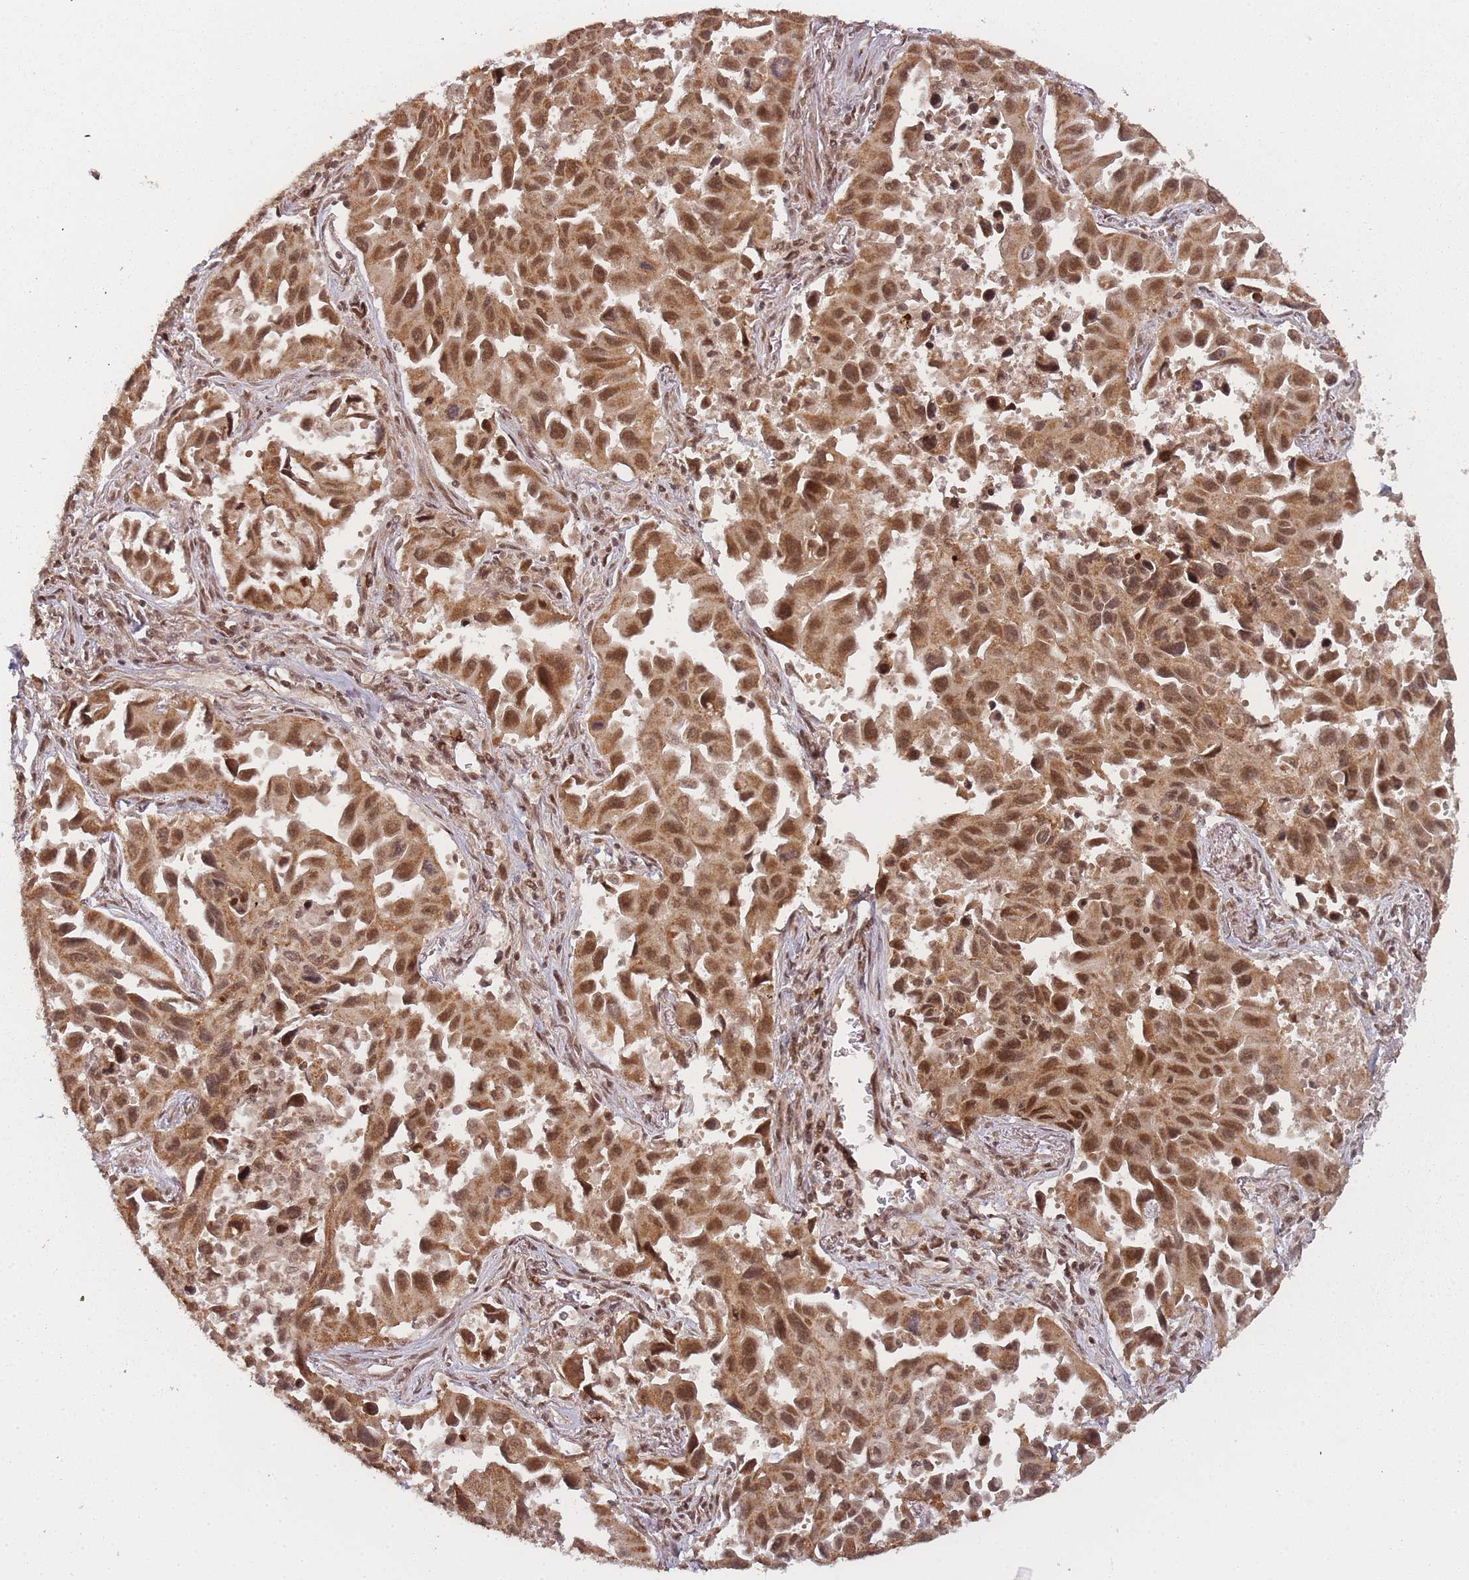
{"staining": {"intensity": "strong", "quantity": ">75%", "location": "cytoplasmic/membranous,nuclear"}, "tissue": "lung cancer", "cell_type": "Tumor cells", "image_type": "cancer", "snomed": [{"axis": "morphology", "description": "Adenocarcinoma, NOS"}, {"axis": "topography", "description": "Lung"}], "caption": "There is high levels of strong cytoplasmic/membranous and nuclear staining in tumor cells of lung cancer, as demonstrated by immunohistochemical staining (brown color).", "gene": "ZNF497", "patient": {"sex": "male", "age": 66}}